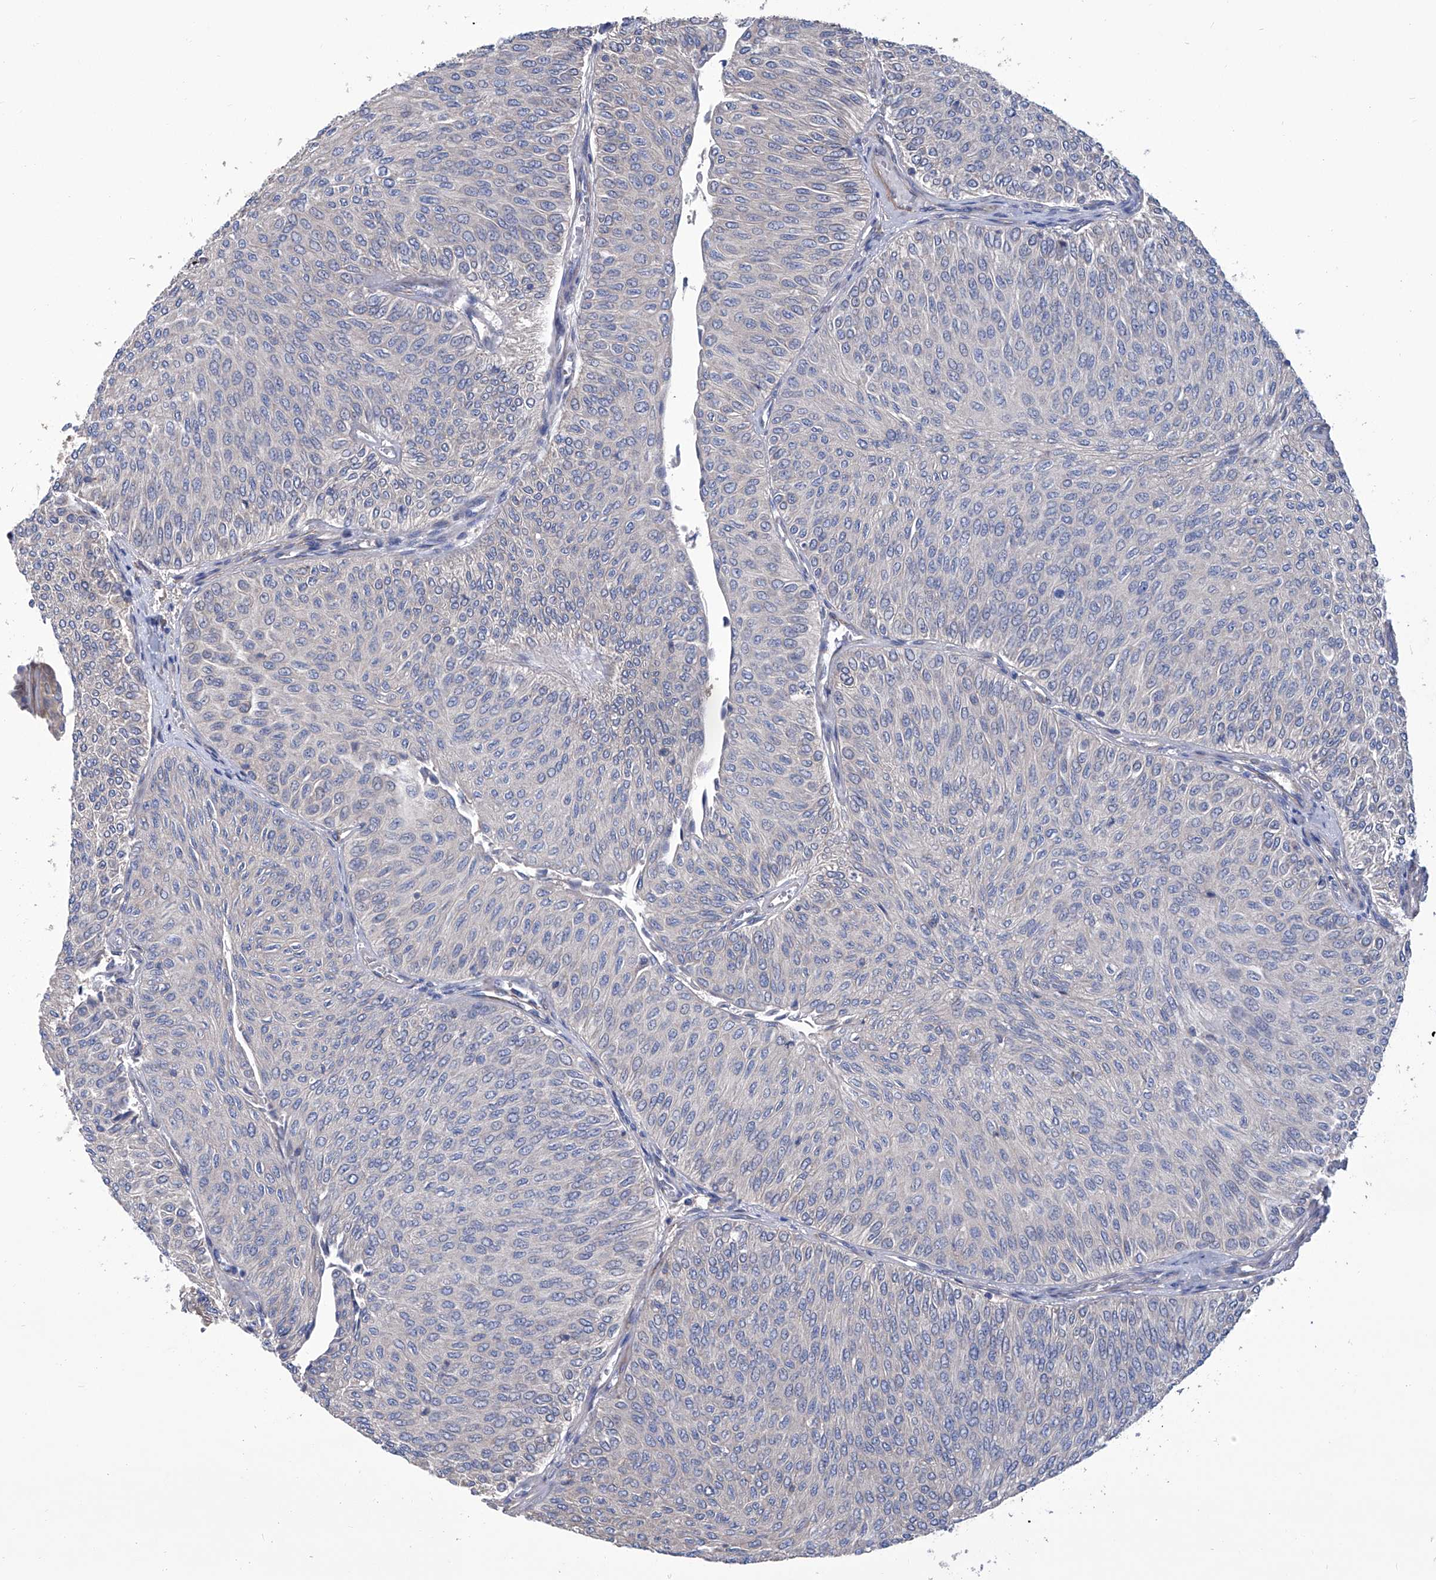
{"staining": {"intensity": "negative", "quantity": "none", "location": "none"}, "tissue": "urothelial cancer", "cell_type": "Tumor cells", "image_type": "cancer", "snomed": [{"axis": "morphology", "description": "Urothelial carcinoma, Low grade"}, {"axis": "topography", "description": "Urinary bladder"}], "caption": "IHC image of neoplastic tissue: human low-grade urothelial carcinoma stained with DAB displays no significant protein positivity in tumor cells.", "gene": "SMS", "patient": {"sex": "male", "age": 78}}